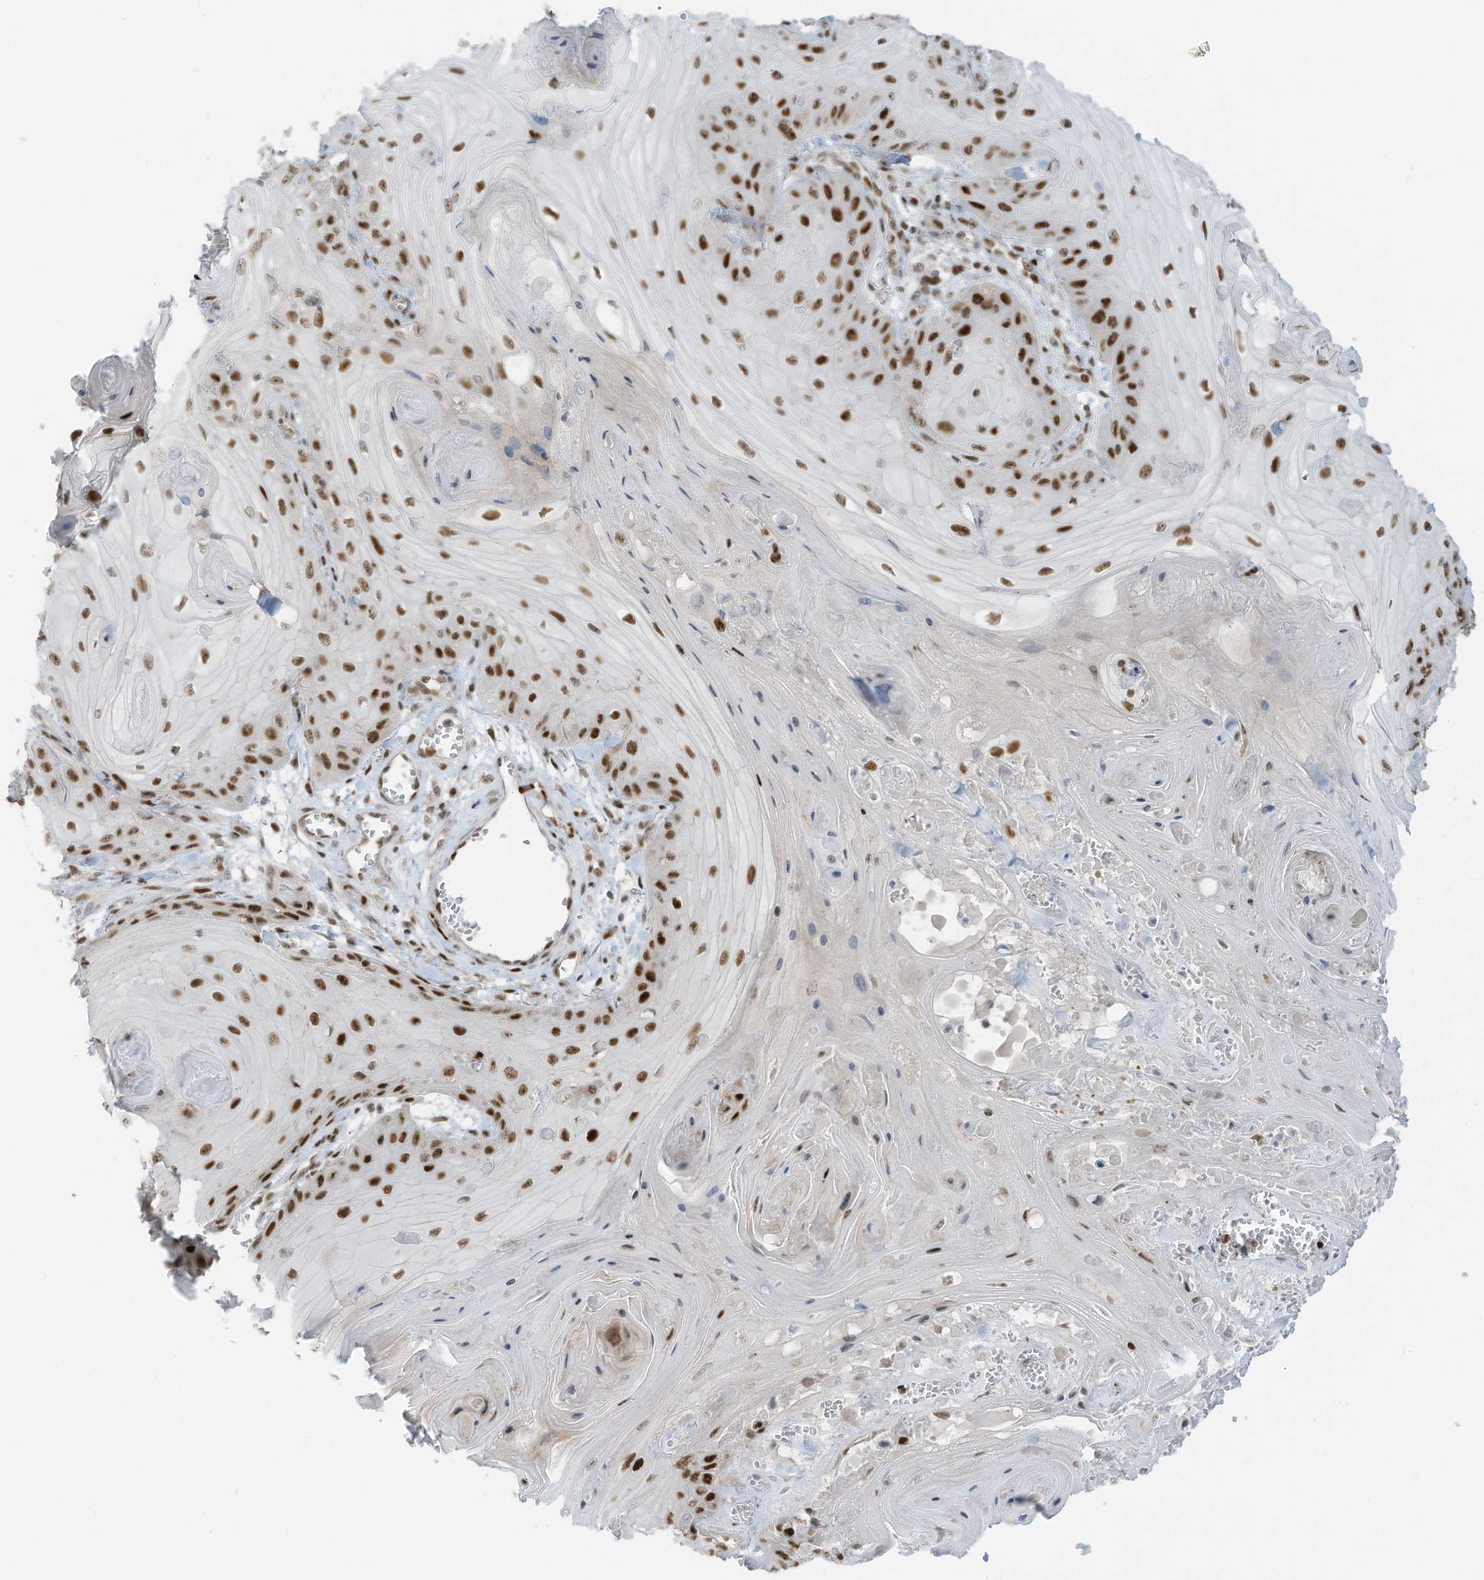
{"staining": {"intensity": "moderate", "quantity": ">75%", "location": "nuclear"}, "tissue": "skin cancer", "cell_type": "Tumor cells", "image_type": "cancer", "snomed": [{"axis": "morphology", "description": "Squamous cell carcinoma, NOS"}, {"axis": "topography", "description": "Skin"}], "caption": "Skin cancer (squamous cell carcinoma) was stained to show a protein in brown. There is medium levels of moderate nuclear staining in about >75% of tumor cells. The staining was performed using DAB, with brown indicating positive protein expression. Nuclei are stained blue with hematoxylin.", "gene": "ZCWPW2", "patient": {"sex": "male", "age": 74}}